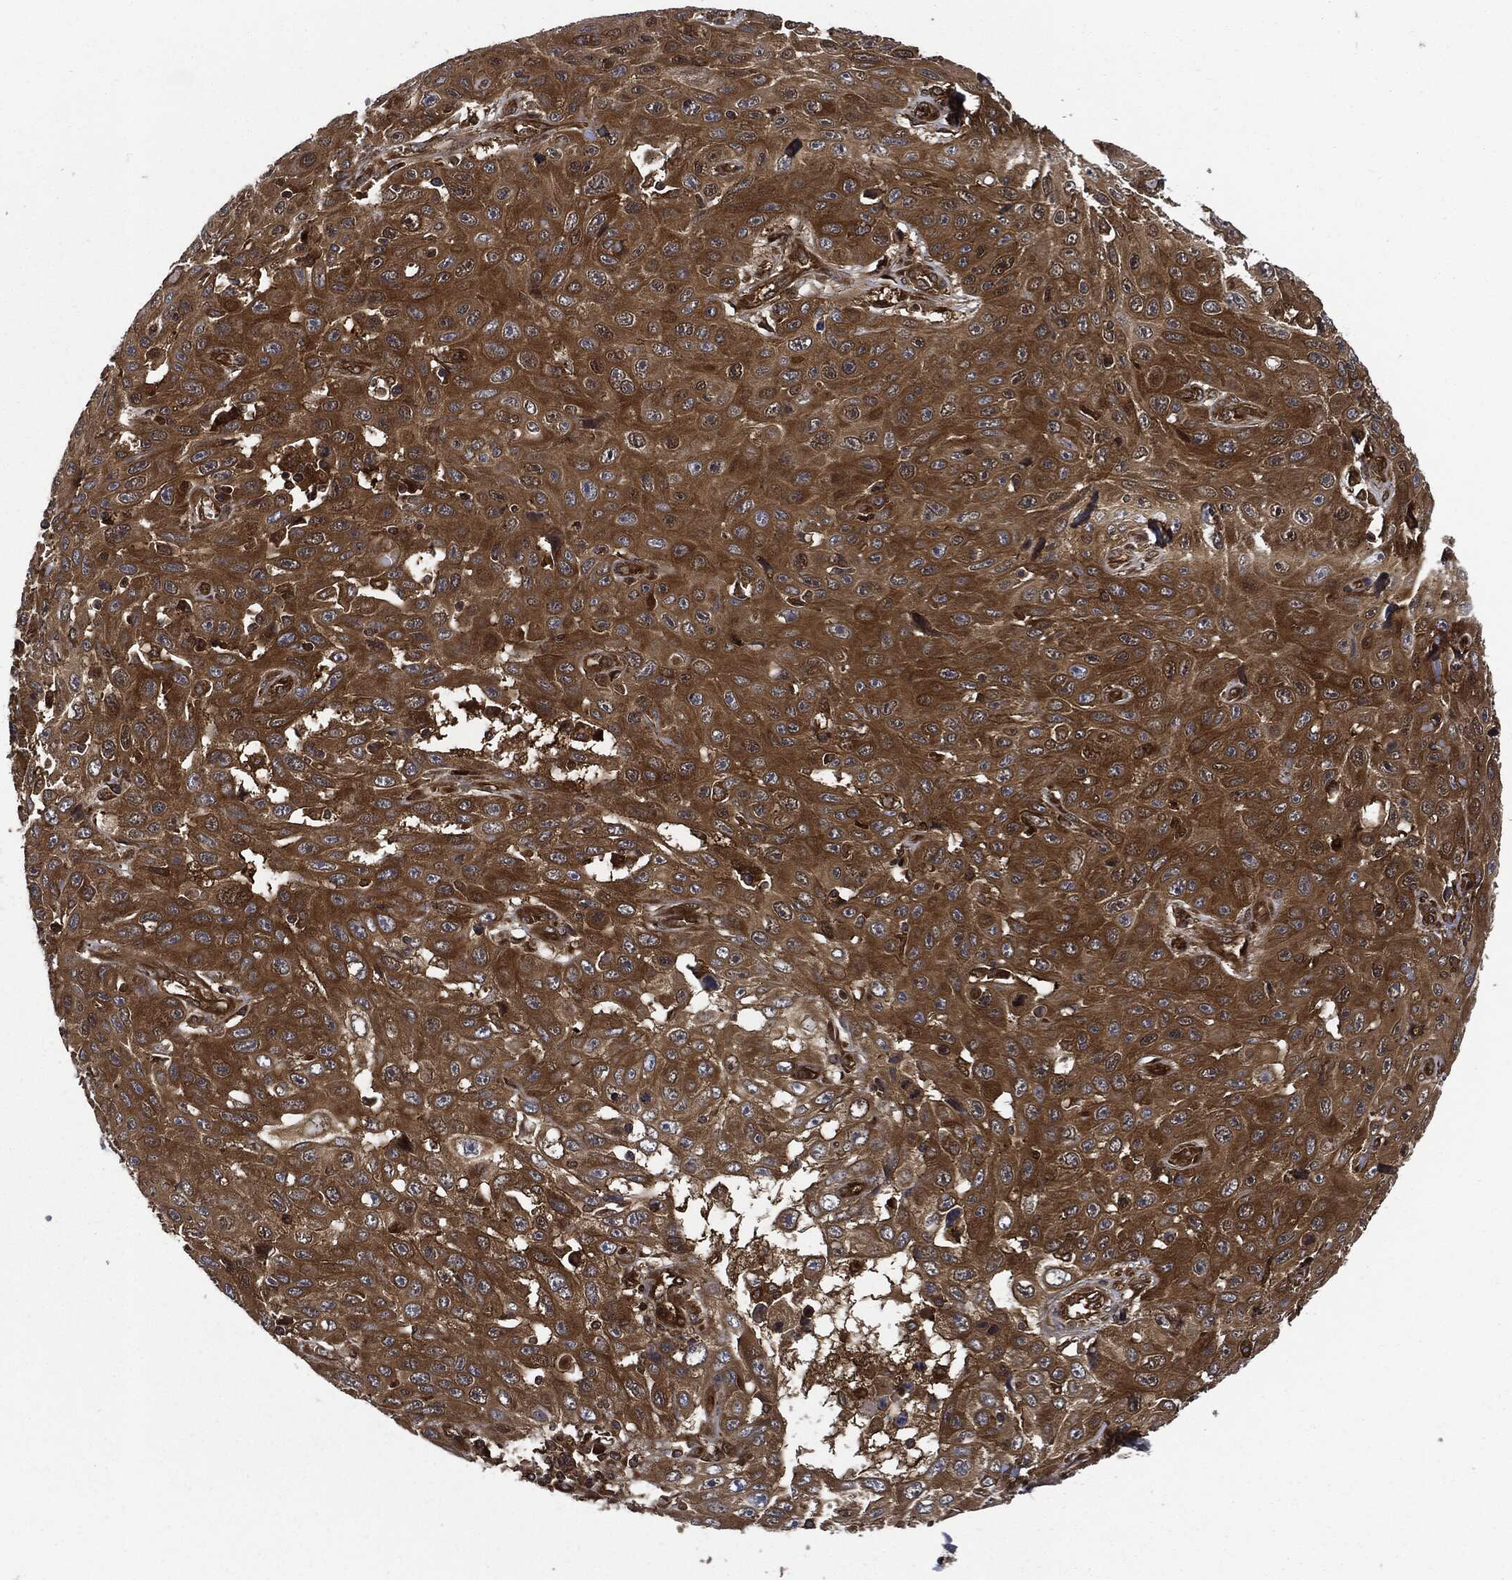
{"staining": {"intensity": "strong", "quantity": ">75%", "location": "cytoplasmic/membranous"}, "tissue": "skin cancer", "cell_type": "Tumor cells", "image_type": "cancer", "snomed": [{"axis": "morphology", "description": "Squamous cell carcinoma, NOS"}, {"axis": "topography", "description": "Skin"}], "caption": "A photomicrograph of squamous cell carcinoma (skin) stained for a protein reveals strong cytoplasmic/membranous brown staining in tumor cells.", "gene": "XPNPEP1", "patient": {"sex": "male", "age": 82}}